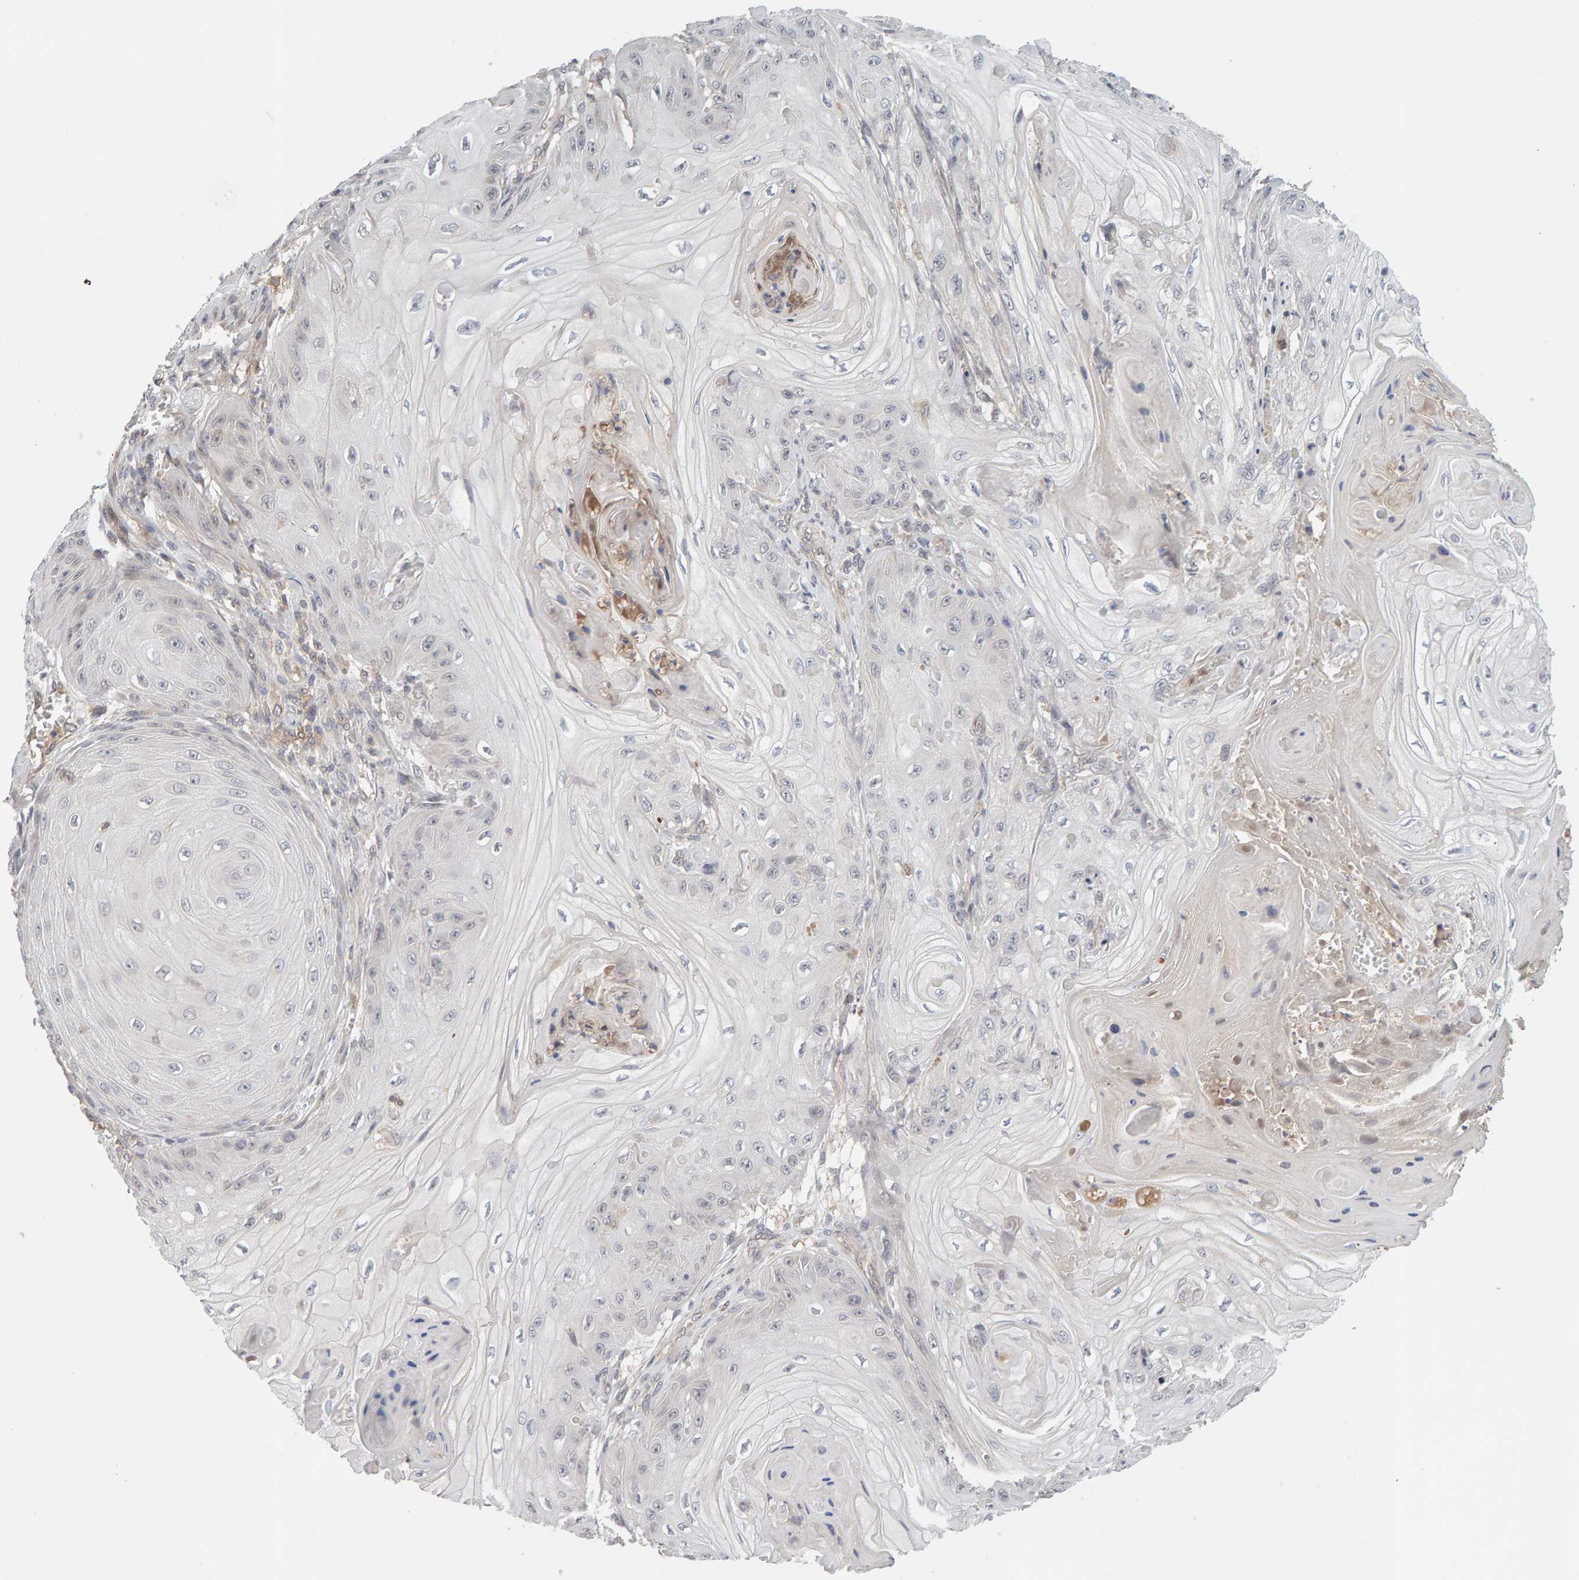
{"staining": {"intensity": "negative", "quantity": "none", "location": "none"}, "tissue": "skin cancer", "cell_type": "Tumor cells", "image_type": "cancer", "snomed": [{"axis": "morphology", "description": "Squamous cell carcinoma, NOS"}, {"axis": "topography", "description": "Skin"}], "caption": "Image shows no protein positivity in tumor cells of skin cancer (squamous cell carcinoma) tissue.", "gene": "NUDCD1", "patient": {"sex": "male", "age": 74}}